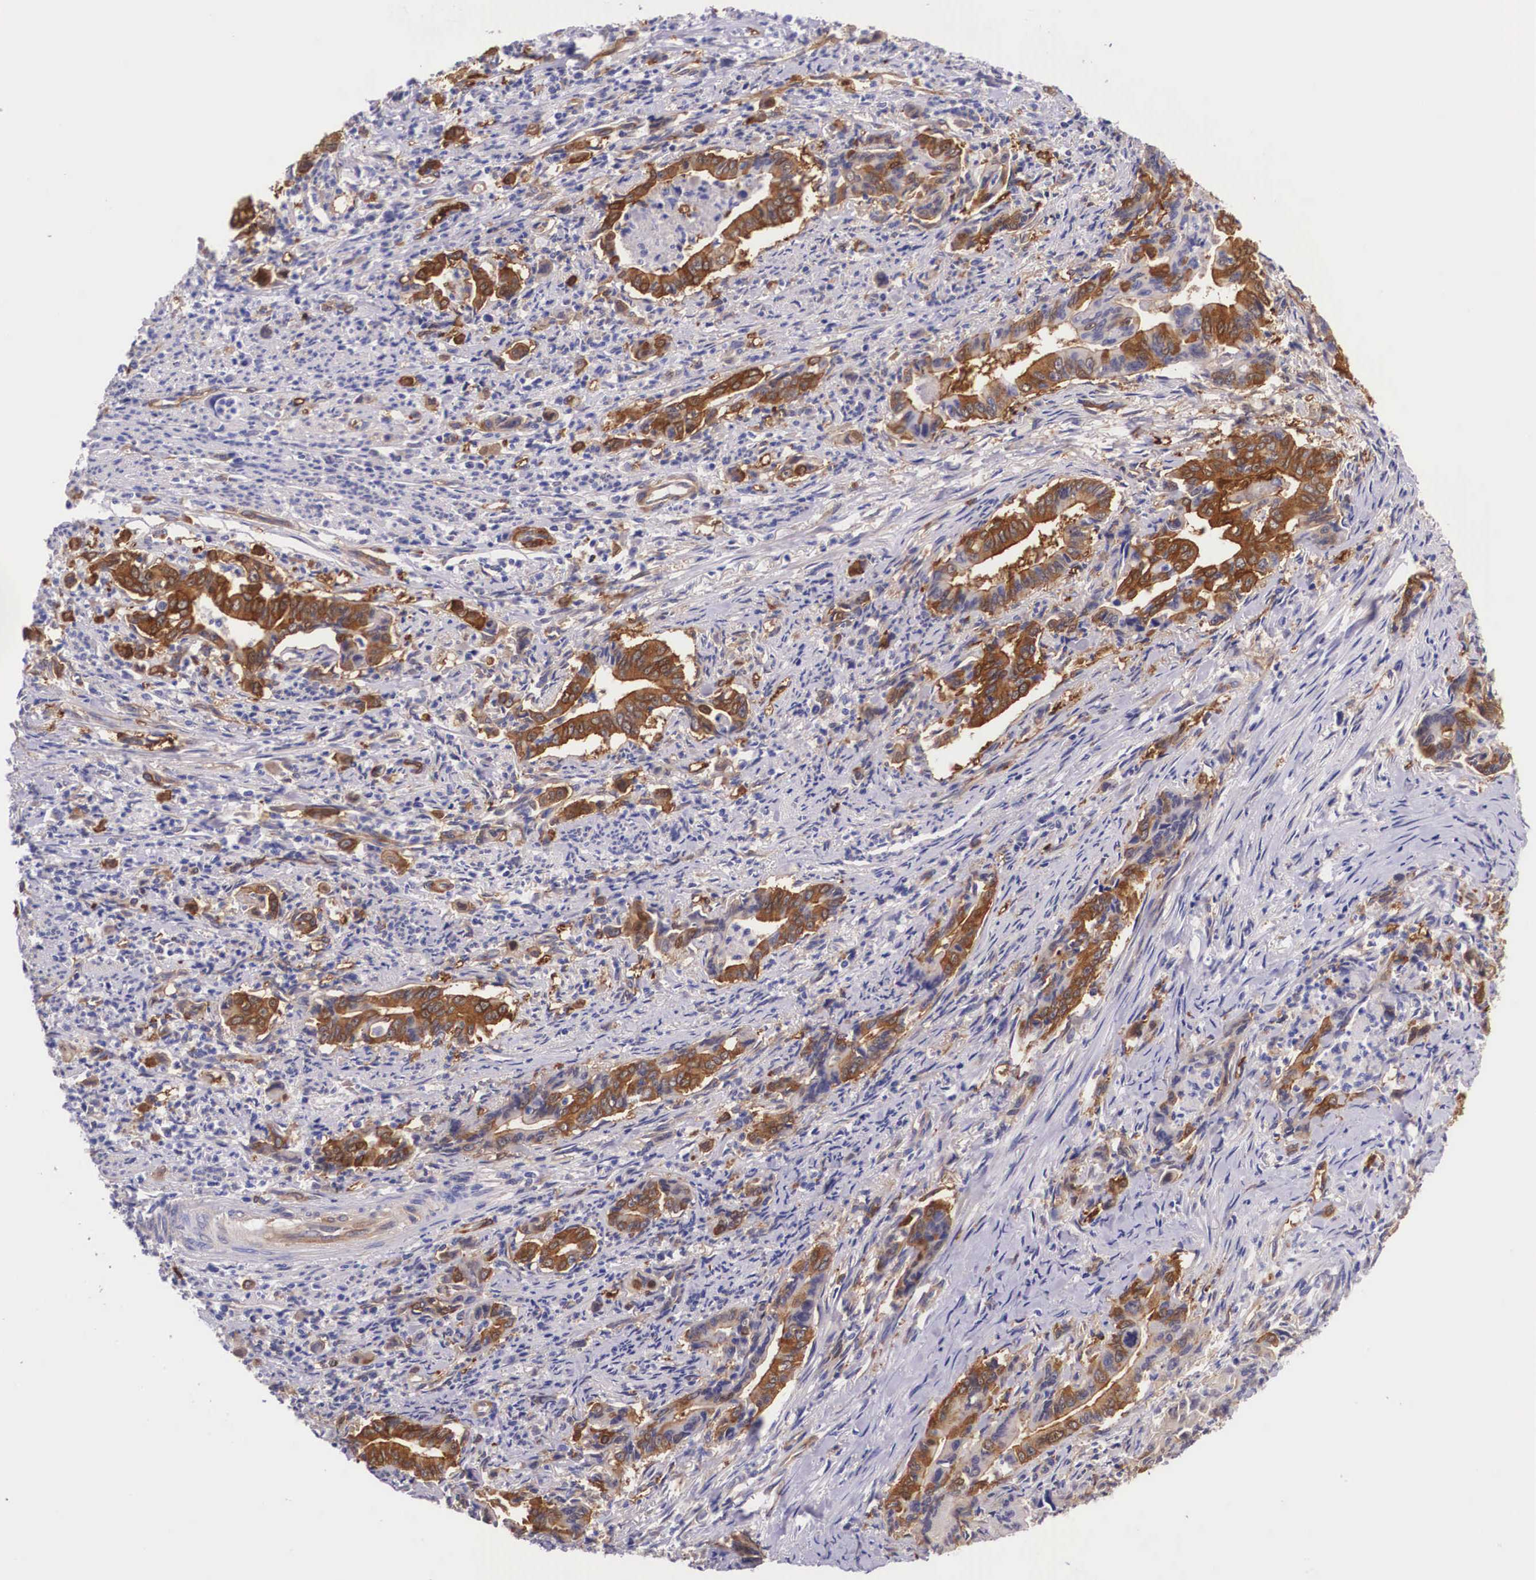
{"staining": {"intensity": "strong", "quantity": ">75%", "location": "cytoplasmic/membranous"}, "tissue": "stomach cancer", "cell_type": "Tumor cells", "image_type": "cancer", "snomed": [{"axis": "morphology", "description": "Adenocarcinoma, NOS"}, {"axis": "topography", "description": "Stomach"}], "caption": "Strong cytoplasmic/membranous protein staining is appreciated in about >75% of tumor cells in adenocarcinoma (stomach). (DAB (3,3'-diaminobenzidine) IHC with brightfield microscopy, high magnification).", "gene": "BCAR1", "patient": {"sex": "female", "age": 76}}